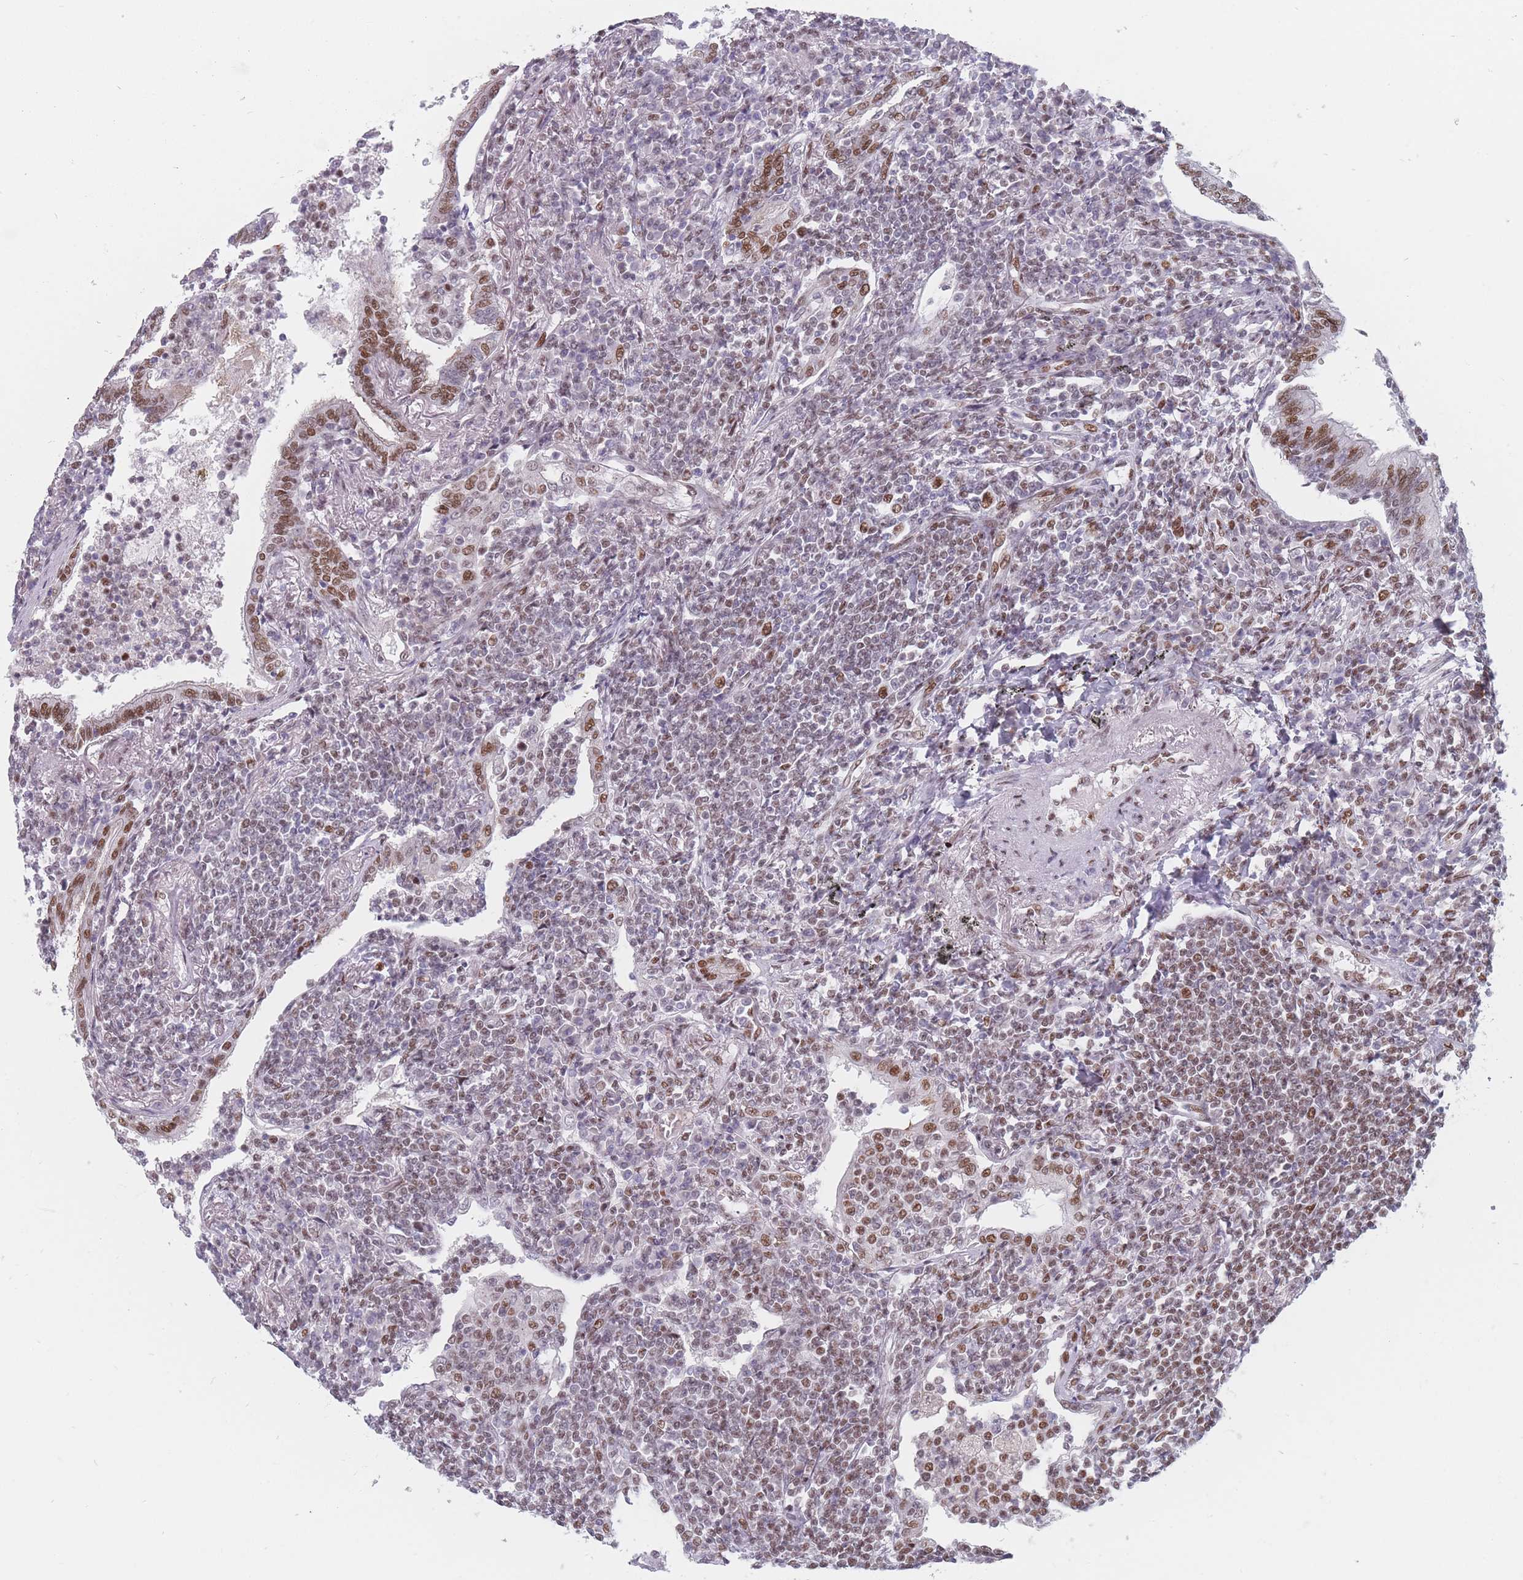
{"staining": {"intensity": "moderate", "quantity": "25%-75%", "location": "nuclear"}, "tissue": "lymphoma", "cell_type": "Tumor cells", "image_type": "cancer", "snomed": [{"axis": "morphology", "description": "Malignant lymphoma, non-Hodgkin's type, Low grade"}, {"axis": "topography", "description": "Lung"}], "caption": "Immunohistochemistry staining of low-grade malignant lymphoma, non-Hodgkin's type, which reveals medium levels of moderate nuclear positivity in approximately 25%-75% of tumor cells indicating moderate nuclear protein positivity. The staining was performed using DAB (3,3'-diaminobenzidine) (brown) for protein detection and nuclei were counterstained in hematoxylin (blue).", "gene": "SAFB2", "patient": {"sex": "female", "age": 71}}